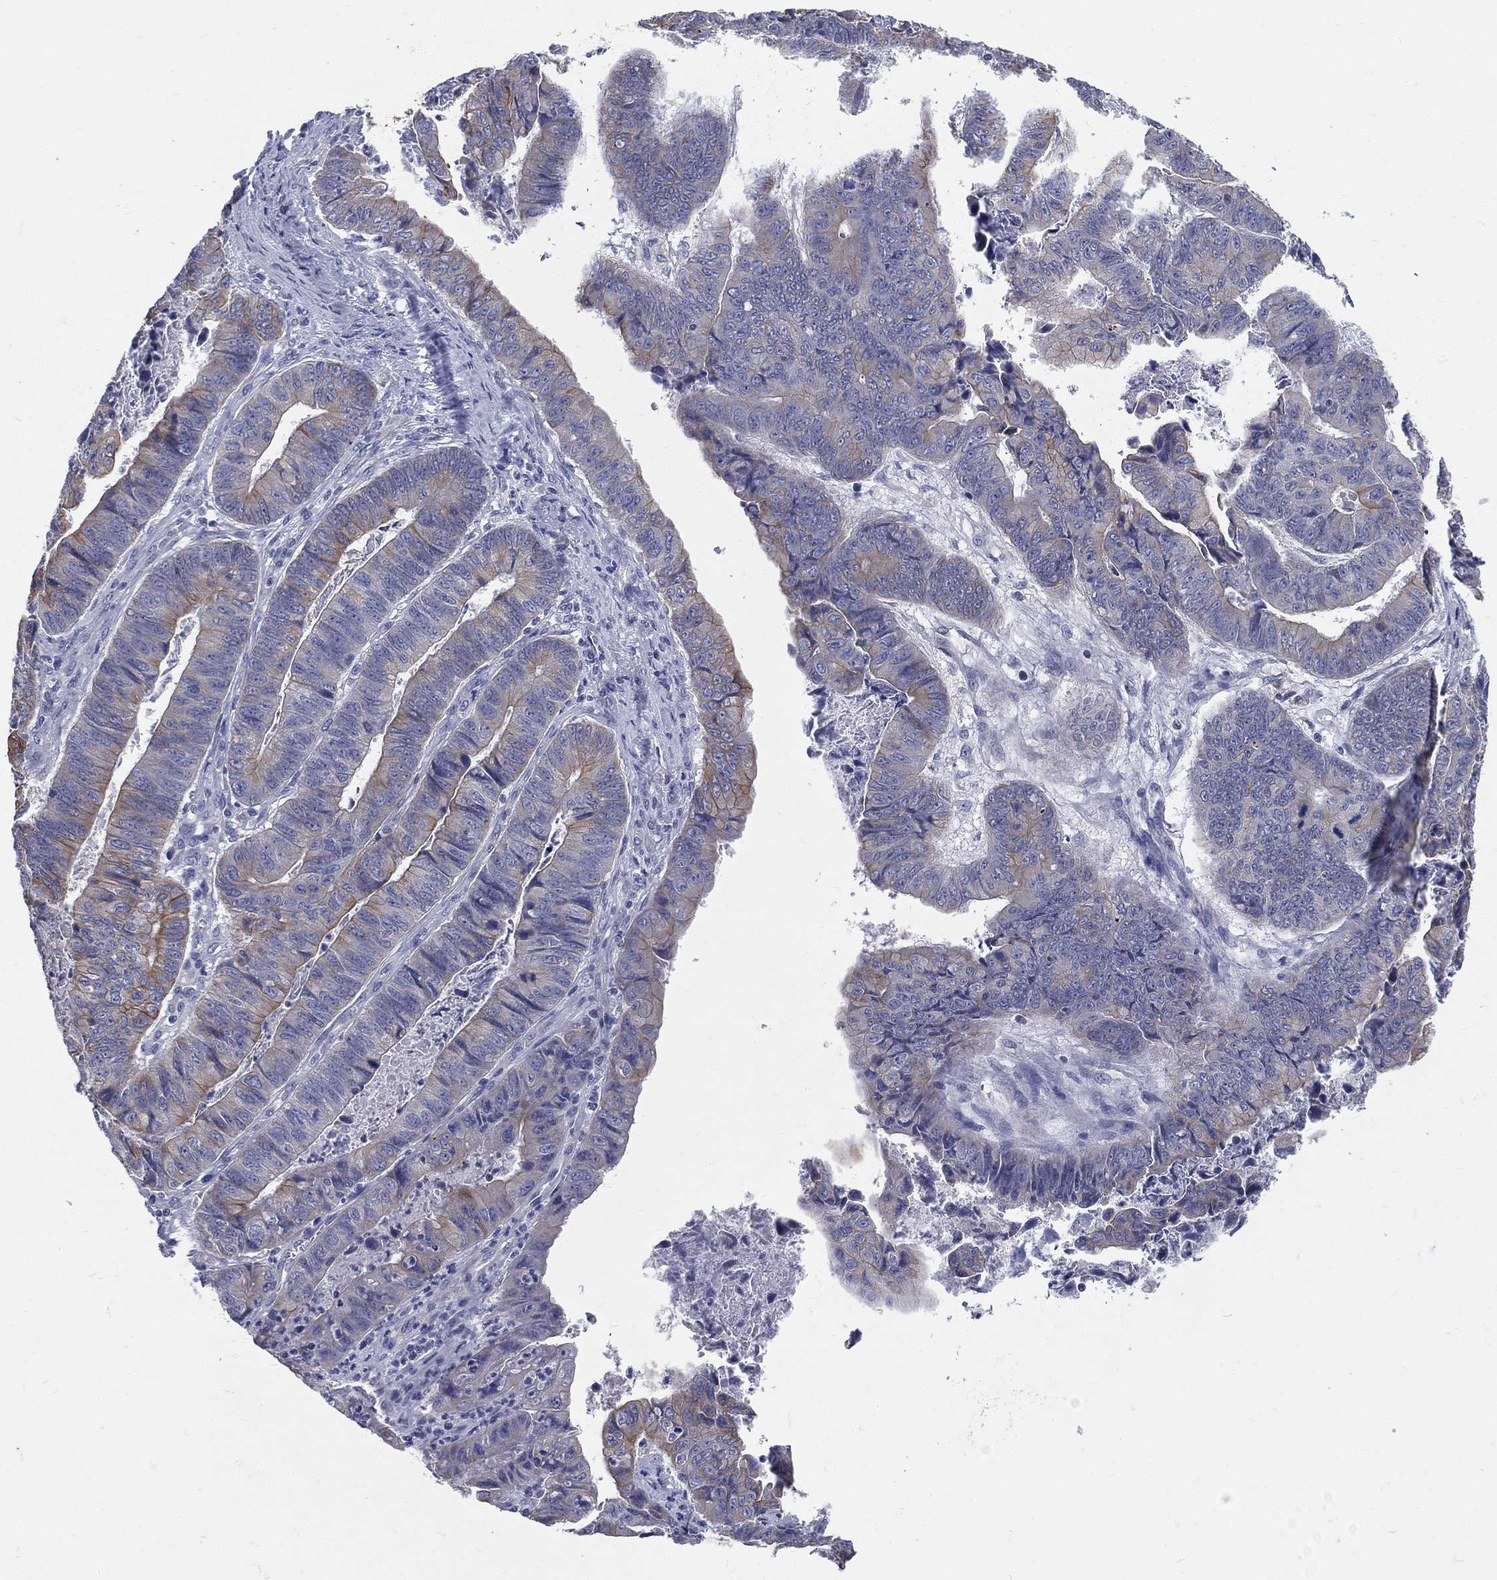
{"staining": {"intensity": "moderate", "quantity": "<25%", "location": "cytoplasmic/membranous"}, "tissue": "stomach cancer", "cell_type": "Tumor cells", "image_type": "cancer", "snomed": [{"axis": "morphology", "description": "Adenocarcinoma, NOS"}, {"axis": "topography", "description": "Stomach, lower"}], "caption": "DAB immunohistochemical staining of stomach cancer displays moderate cytoplasmic/membranous protein positivity in approximately <25% of tumor cells.", "gene": "PWWP3A", "patient": {"sex": "male", "age": 77}}